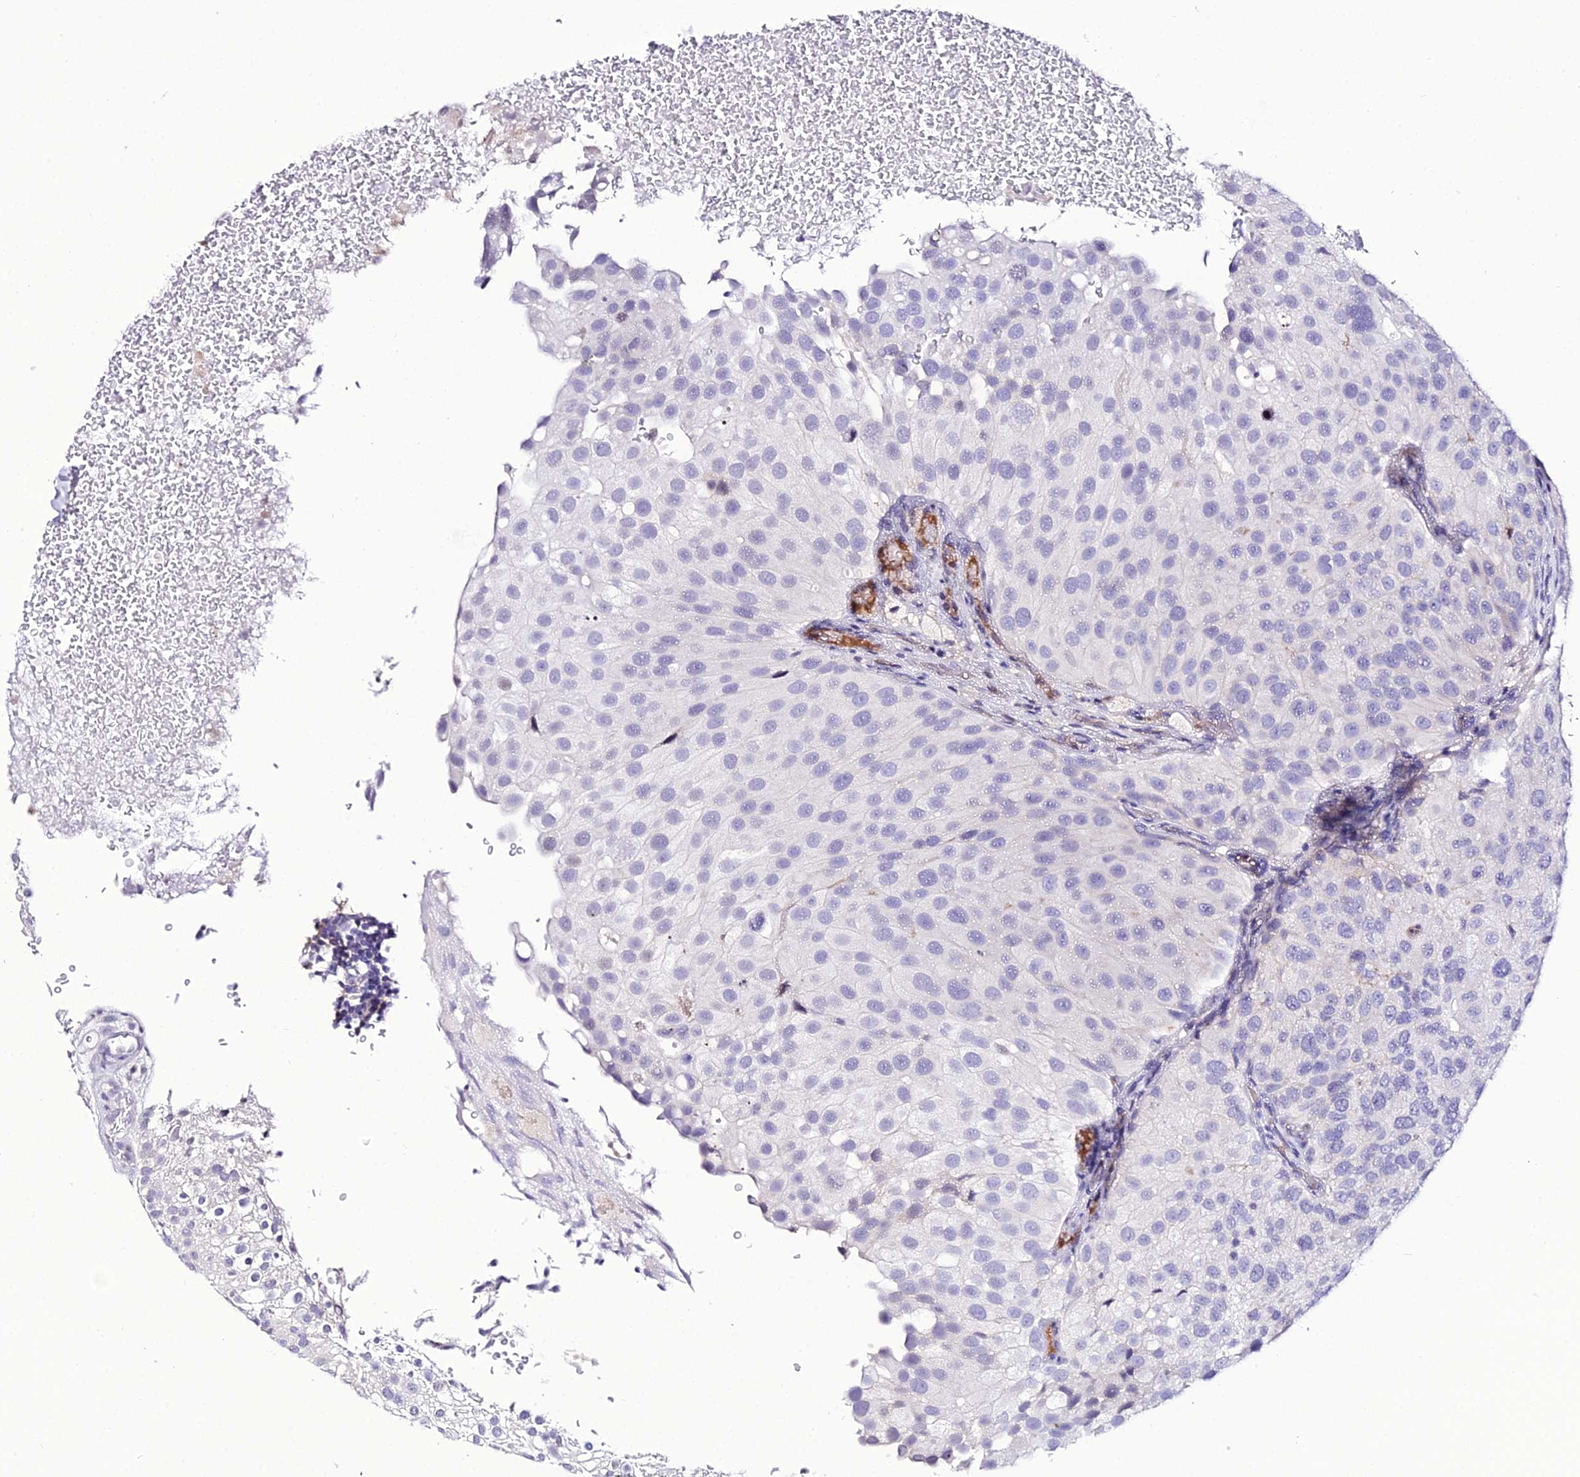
{"staining": {"intensity": "negative", "quantity": "none", "location": "none"}, "tissue": "urothelial cancer", "cell_type": "Tumor cells", "image_type": "cancer", "snomed": [{"axis": "morphology", "description": "Urothelial carcinoma, Low grade"}, {"axis": "topography", "description": "Urinary bladder"}], "caption": "Urothelial cancer was stained to show a protein in brown. There is no significant positivity in tumor cells. Brightfield microscopy of IHC stained with DAB (3,3'-diaminobenzidine) (brown) and hematoxylin (blue), captured at high magnification.", "gene": "DEFB132", "patient": {"sex": "male", "age": 78}}